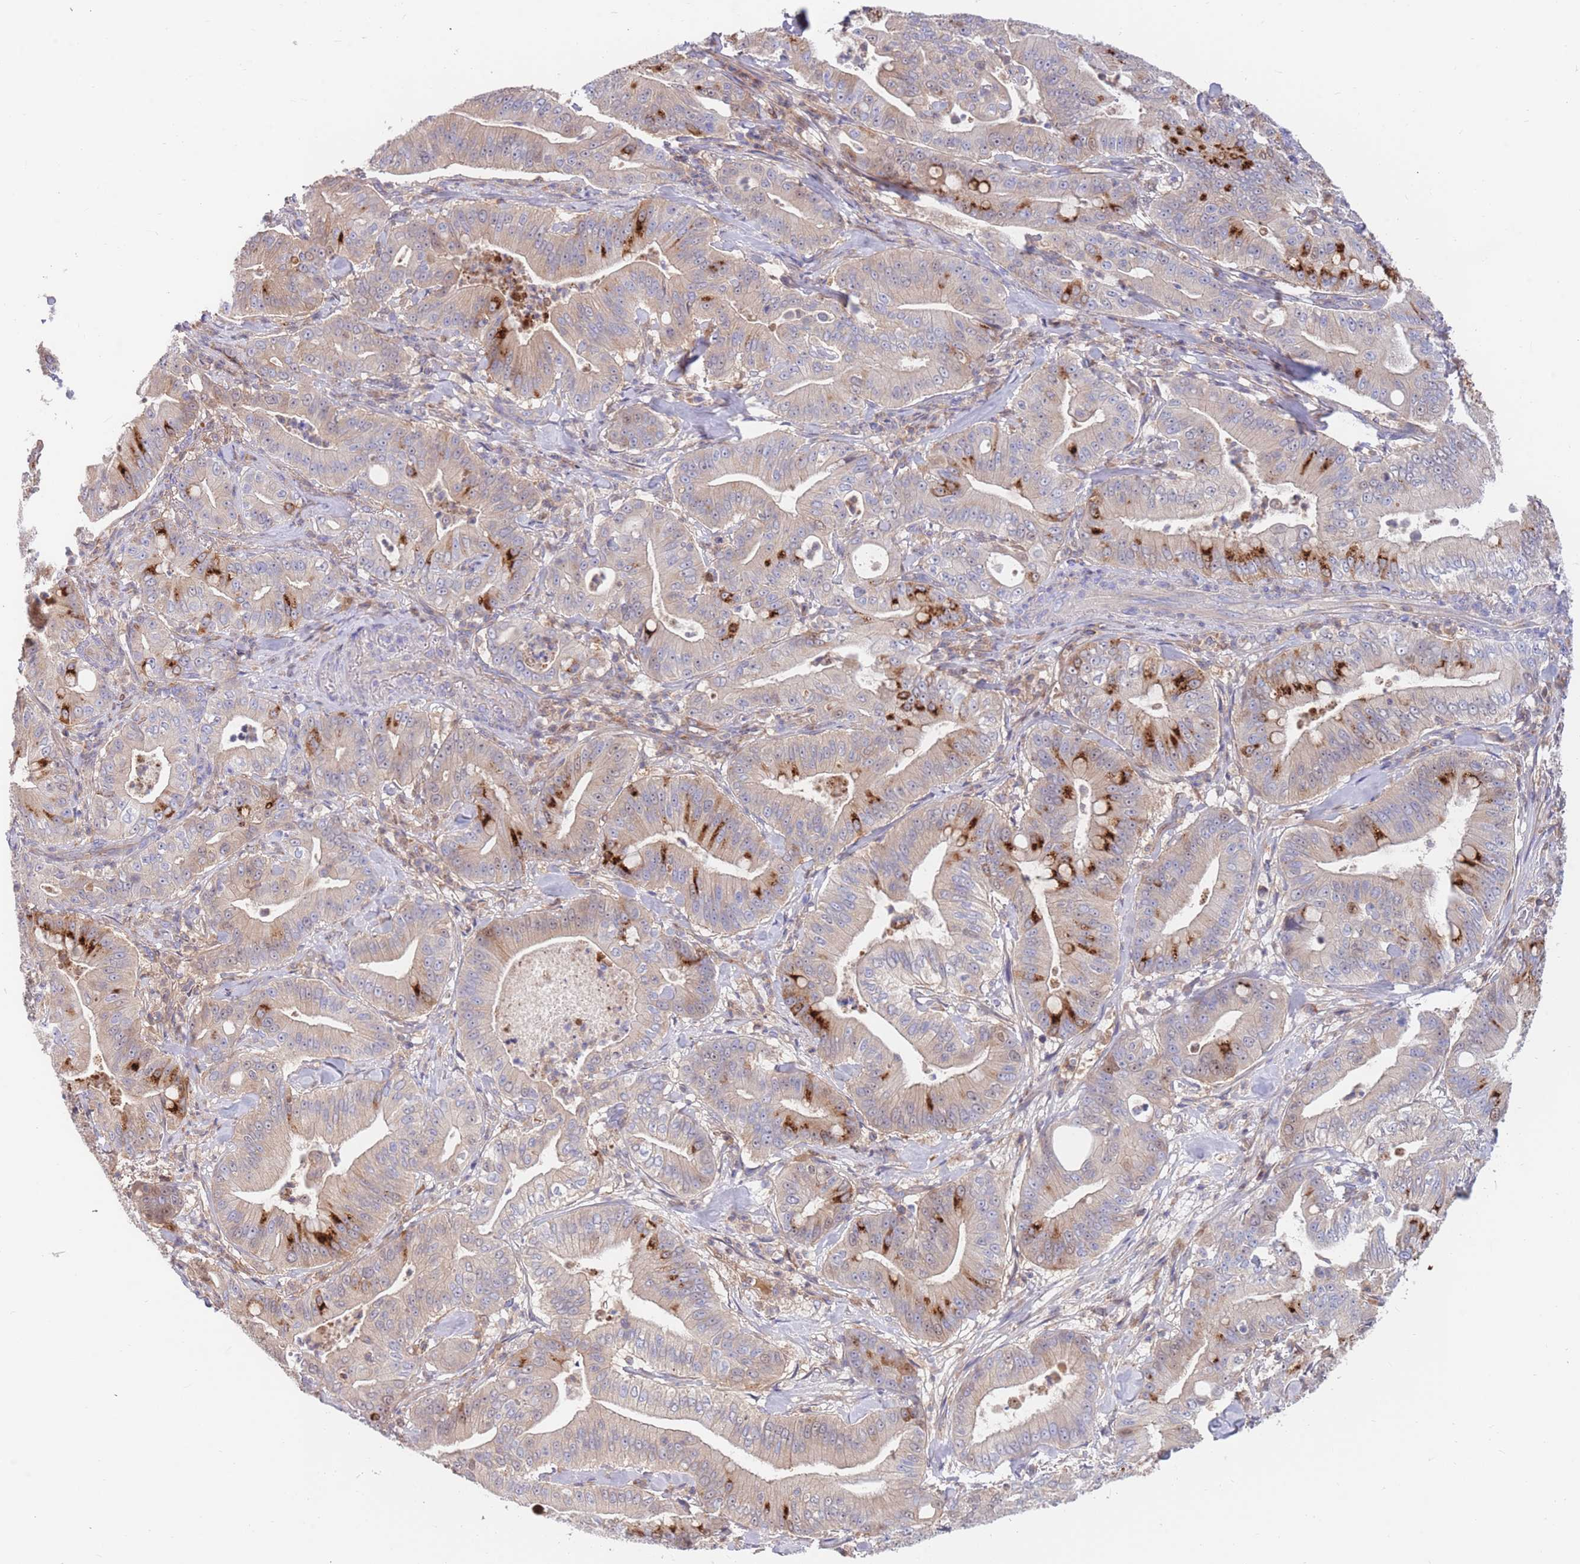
{"staining": {"intensity": "strong", "quantity": "25%-75%", "location": "cytoplasmic/membranous"}, "tissue": "pancreatic cancer", "cell_type": "Tumor cells", "image_type": "cancer", "snomed": [{"axis": "morphology", "description": "Adenocarcinoma, NOS"}, {"axis": "topography", "description": "Pancreas"}], "caption": "The photomicrograph exhibits immunohistochemical staining of pancreatic cancer (adenocarcinoma). There is strong cytoplasmic/membranous expression is seen in approximately 25%-75% of tumor cells.", "gene": "BORCS5", "patient": {"sex": "male", "age": 71}}